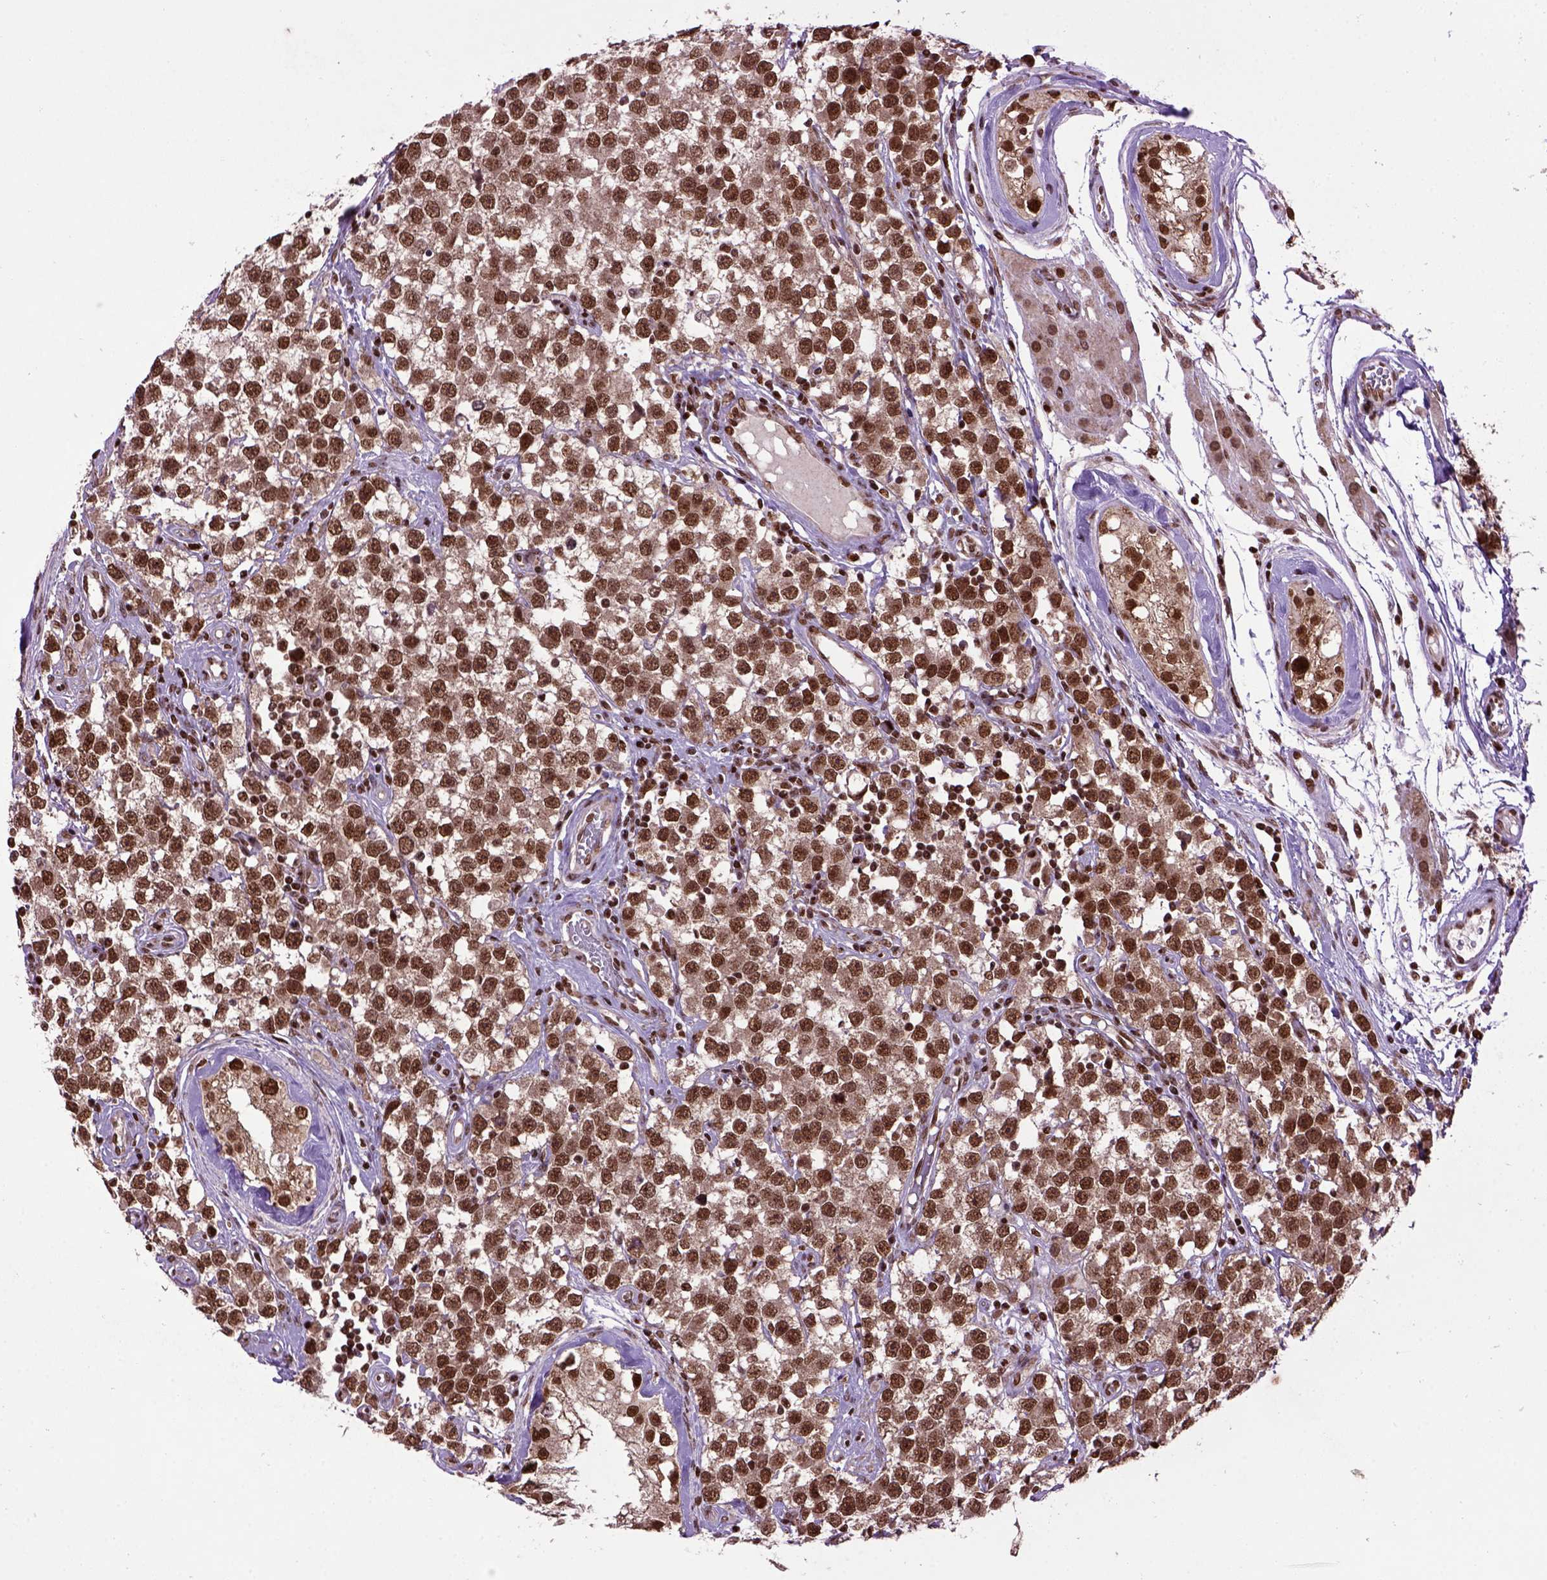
{"staining": {"intensity": "strong", "quantity": ">75%", "location": "cytoplasmic/membranous,nuclear"}, "tissue": "testis cancer", "cell_type": "Tumor cells", "image_type": "cancer", "snomed": [{"axis": "morphology", "description": "Seminoma, NOS"}, {"axis": "topography", "description": "Testis"}], "caption": "Protein analysis of testis seminoma tissue demonstrates strong cytoplasmic/membranous and nuclear expression in approximately >75% of tumor cells.", "gene": "CELF1", "patient": {"sex": "male", "age": 34}}